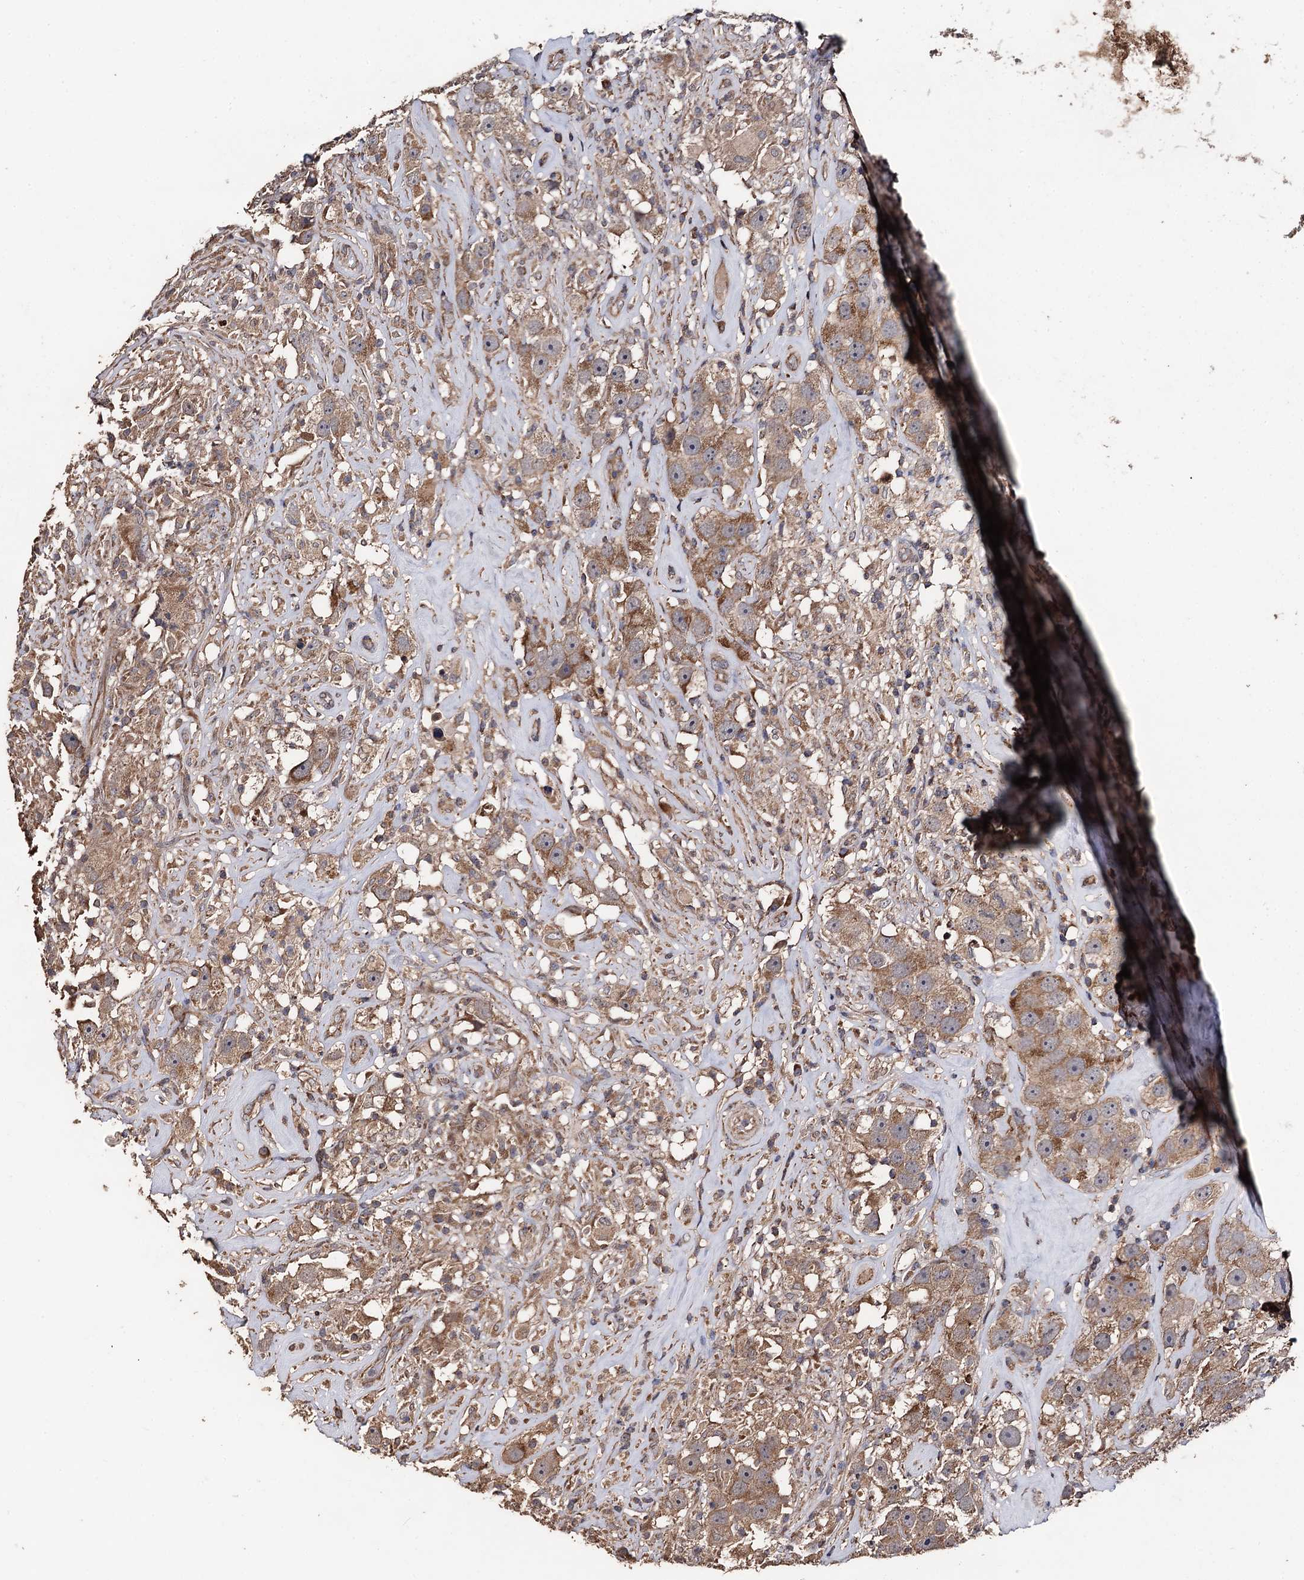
{"staining": {"intensity": "moderate", "quantity": ">75%", "location": "cytoplasmic/membranous"}, "tissue": "testis cancer", "cell_type": "Tumor cells", "image_type": "cancer", "snomed": [{"axis": "morphology", "description": "Seminoma, NOS"}, {"axis": "topography", "description": "Testis"}], "caption": "Seminoma (testis) was stained to show a protein in brown. There is medium levels of moderate cytoplasmic/membranous expression in approximately >75% of tumor cells.", "gene": "PPTC7", "patient": {"sex": "male", "age": 49}}